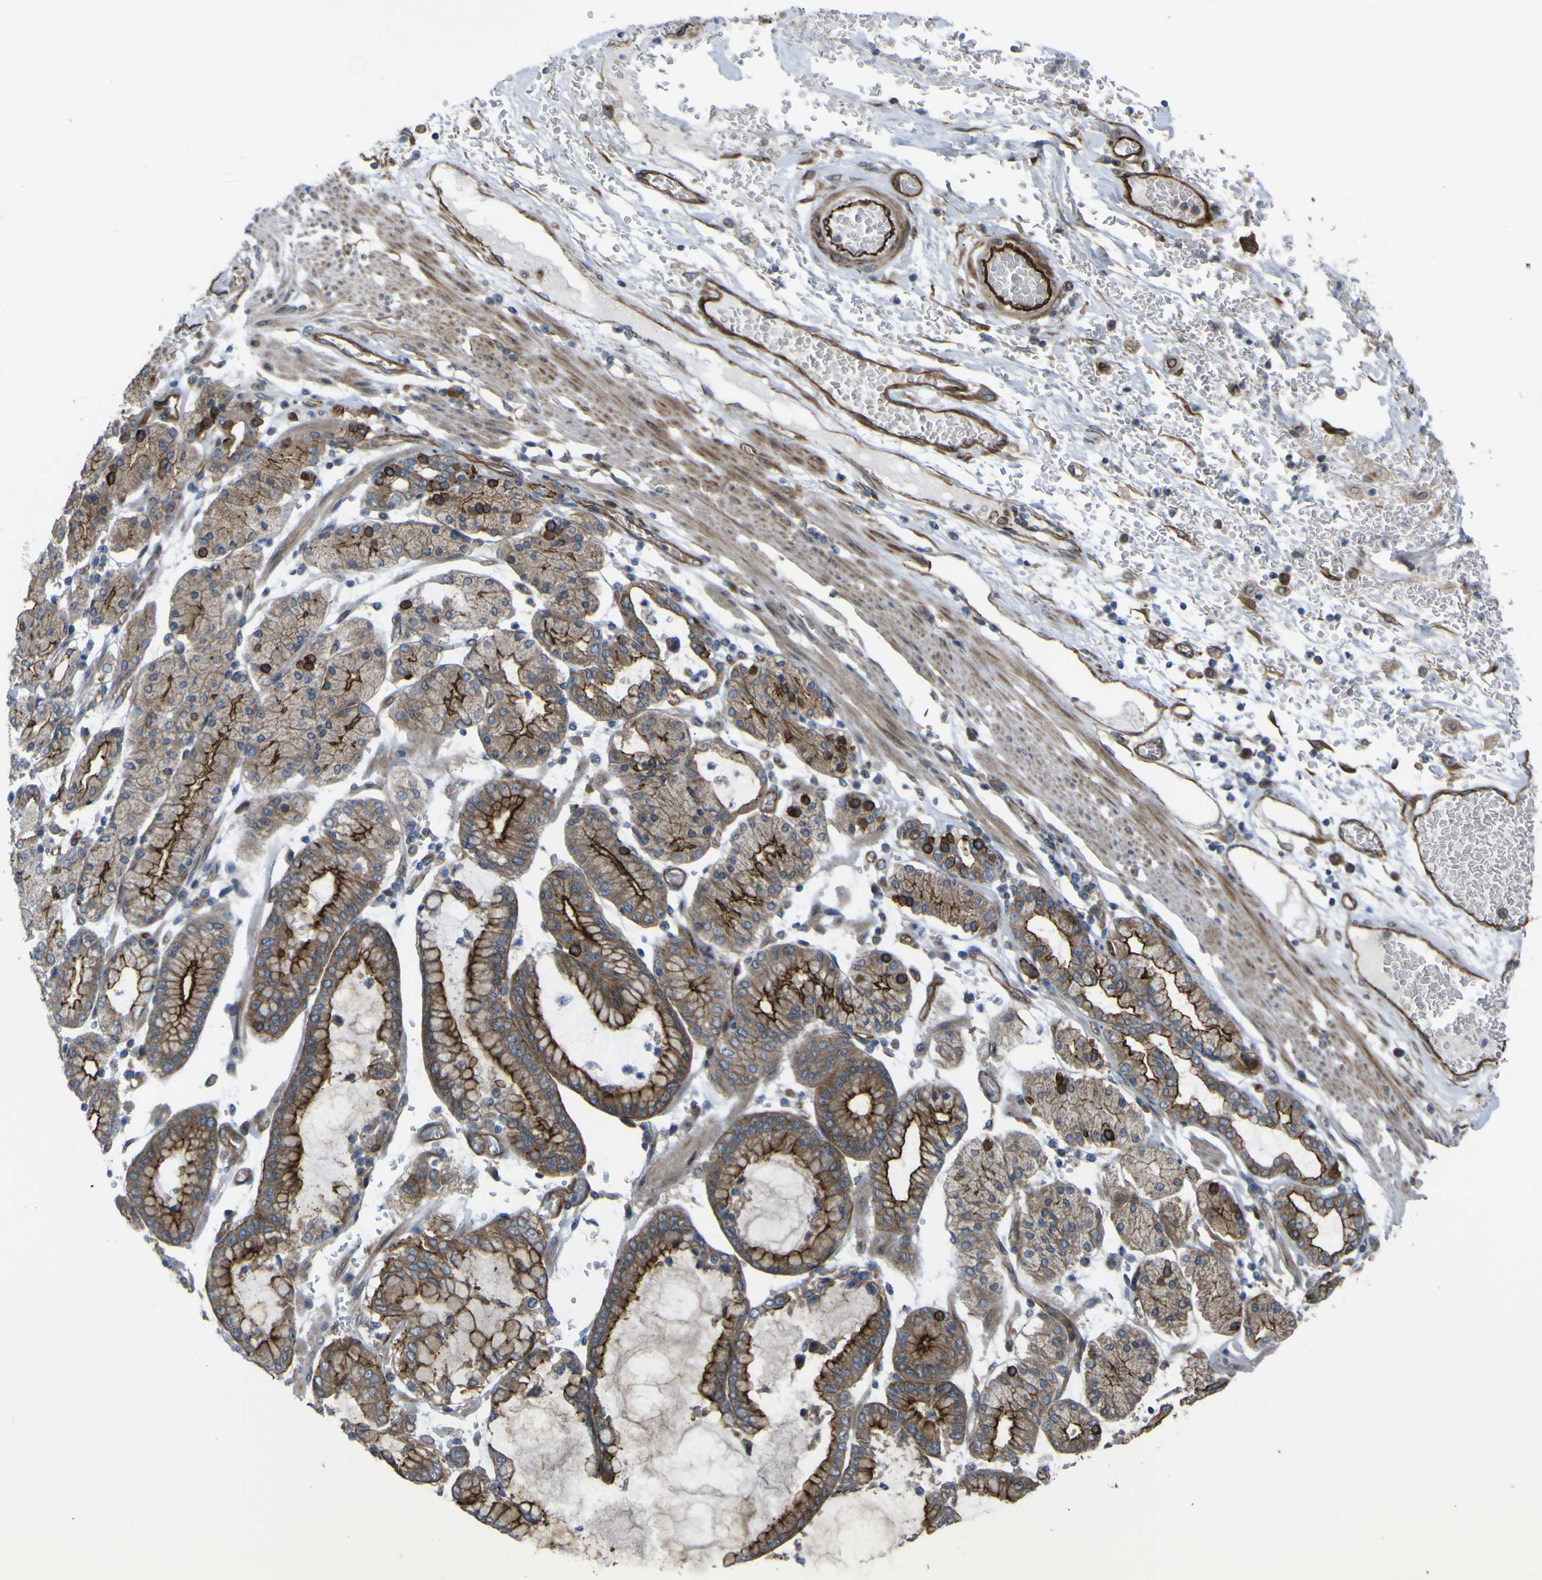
{"staining": {"intensity": "moderate", "quantity": ">75%", "location": "cytoplasmic/membranous"}, "tissue": "stomach cancer", "cell_type": "Tumor cells", "image_type": "cancer", "snomed": [{"axis": "morphology", "description": "Normal tissue, NOS"}, {"axis": "morphology", "description": "Adenocarcinoma, NOS"}, {"axis": "topography", "description": "Stomach, upper"}, {"axis": "topography", "description": "Stomach"}], "caption": "Immunohistochemistry photomicrograph of neoplastic tissue: human stomach cancer (adenocarcinoma) stained using immunohistochemistry exhibits medium levels of moderate protein expression localized specifically in the cytoplasmic/membranous of tumor cells, appearing as a cytoplasmic/membranous brown color.", "gene": "FBXO30", "patient": {"sex": "male", "age": 76}}